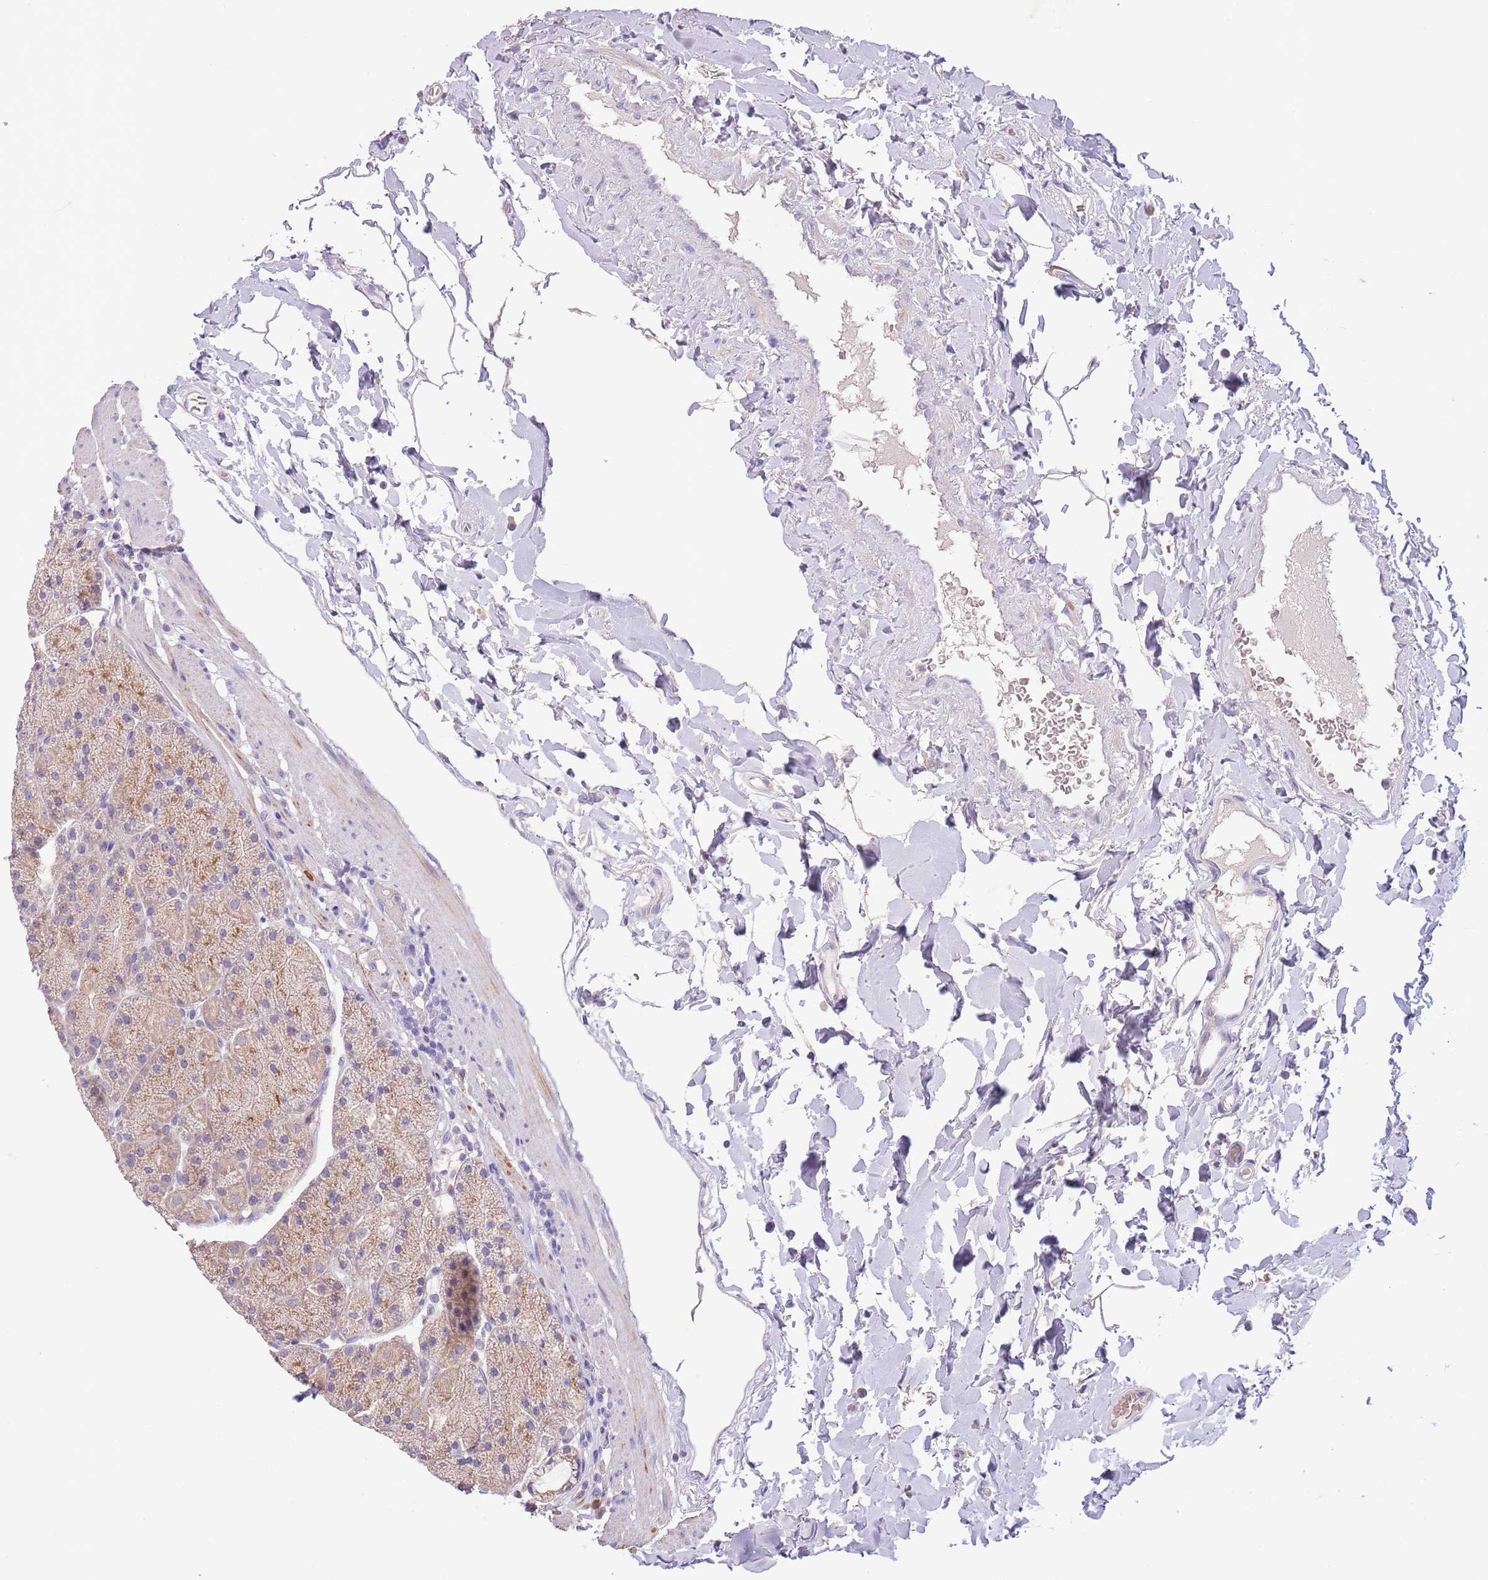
{"staining": {"intensity": "weak", "quantity": ">75%", "location": "cytoplasmic/membranous"}, "tissue": "stomach", "cell_type": "Glandular cells", "image_type": "normal", "snomed": [{"axis": "morphology", "description": "Normal tissue, NOS"}, {"axis": "topography", "description": "Stomach, upper"}, {"axis": "topography", "description": "Stomach, lower"}], "caption": "Protein staining shows weak cytoplasmic/membranous expression in about >75% of glandular cells in benign stomach.", "gene": "ZNF658", "patient": {"sex": "male", "age": 67}}